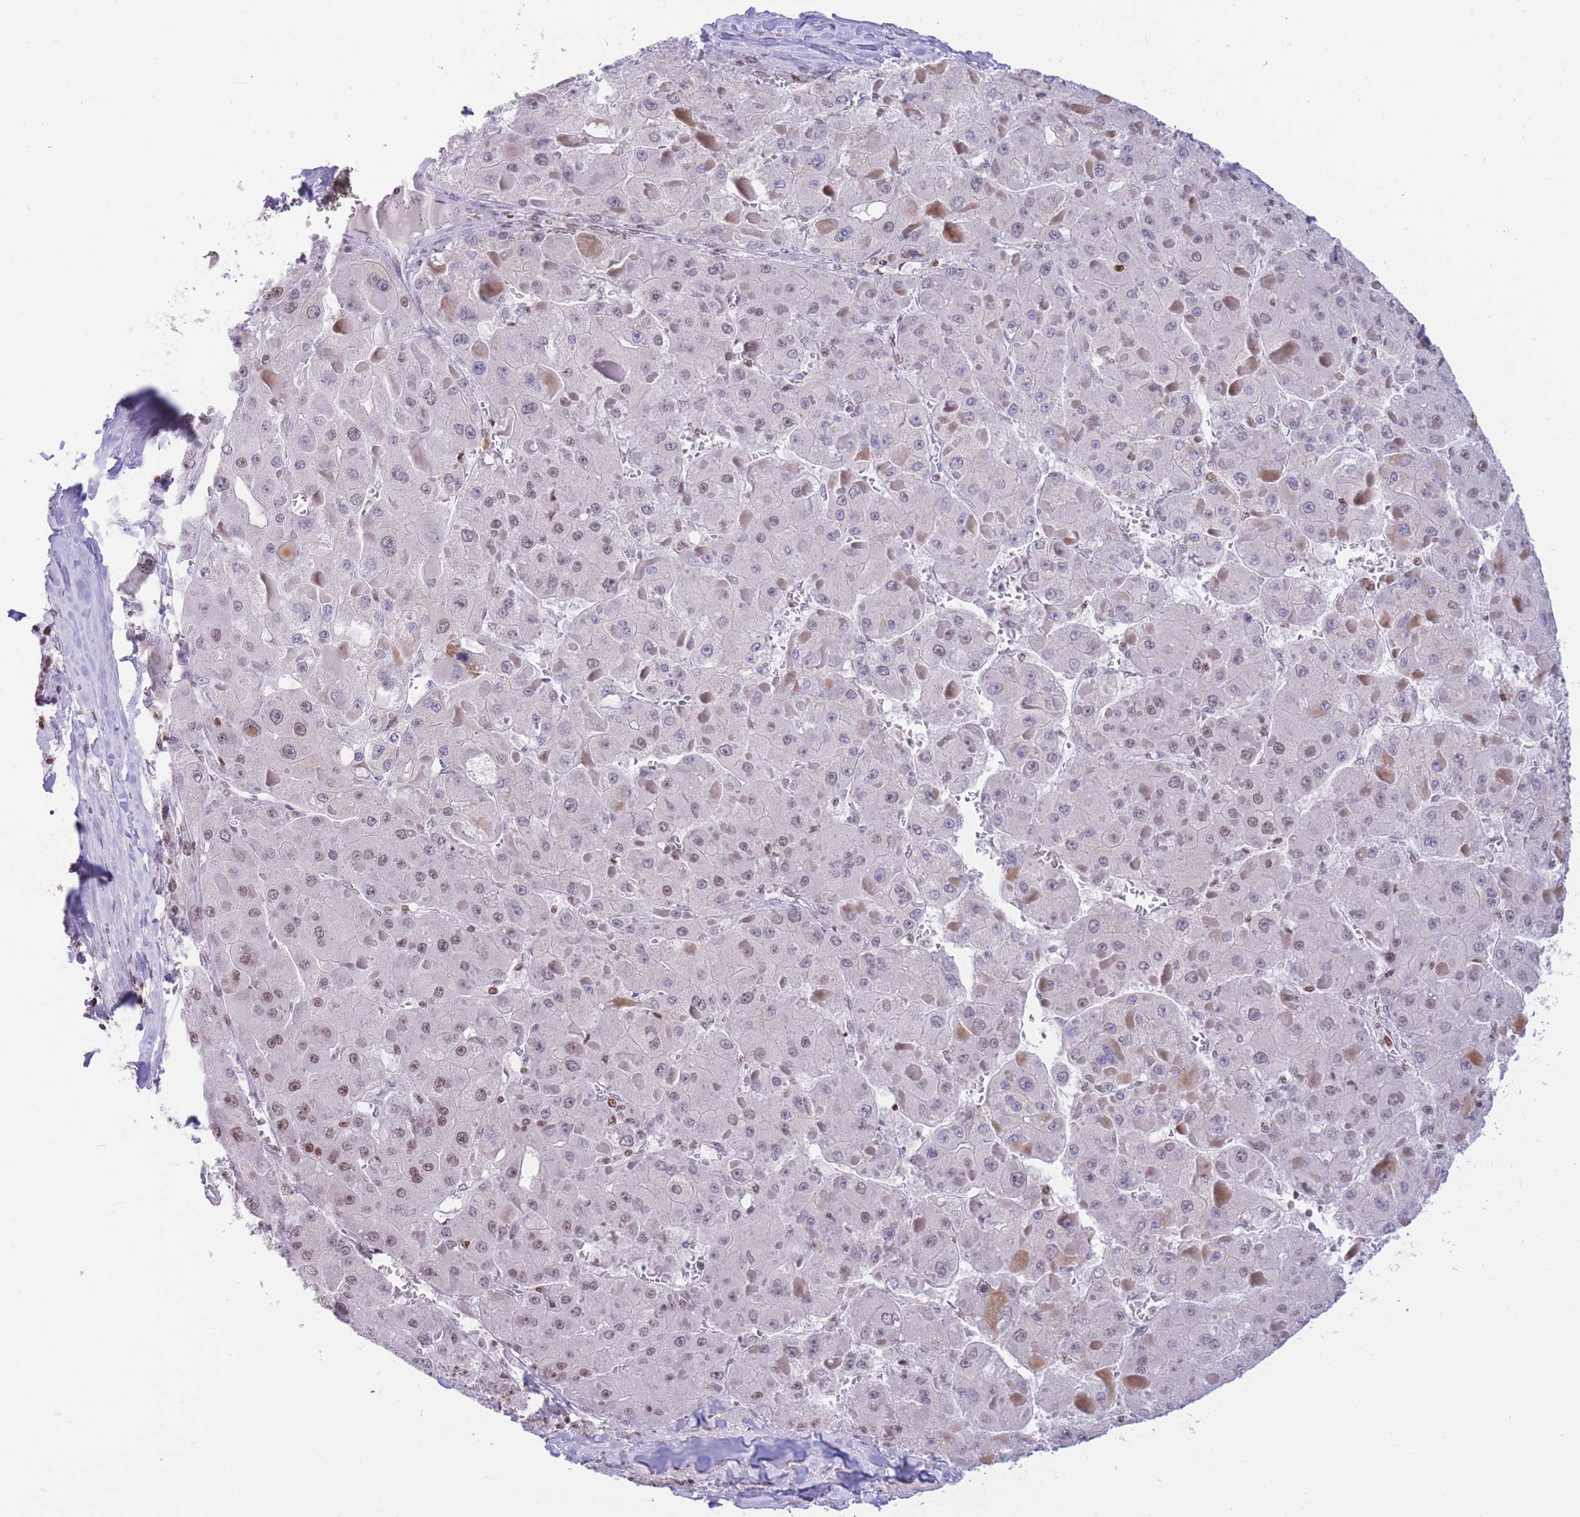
{"staining": {"intensity": "weak", "quantity": "<25%", "location": "nuclear"}, "tissue": "liver cancer", "cell_type": "Tumor cells", "image_type": "cancer", "snomed": [{"axis": "morphology", "description": "Carcinoma, Hepatocellular, NOS"}, {"axis": "topography", "description": "Liver"}], "caption": "A micrograph of liver hepatocellular carcinoma stained for a protein shows no brown staining in tumor cells. (DAB (3,3'-diaminobenzidine) IHC with hematoxylin counter stain).", "gene": "HMGN1", "patient": {"sex": "female", "age": 73}}